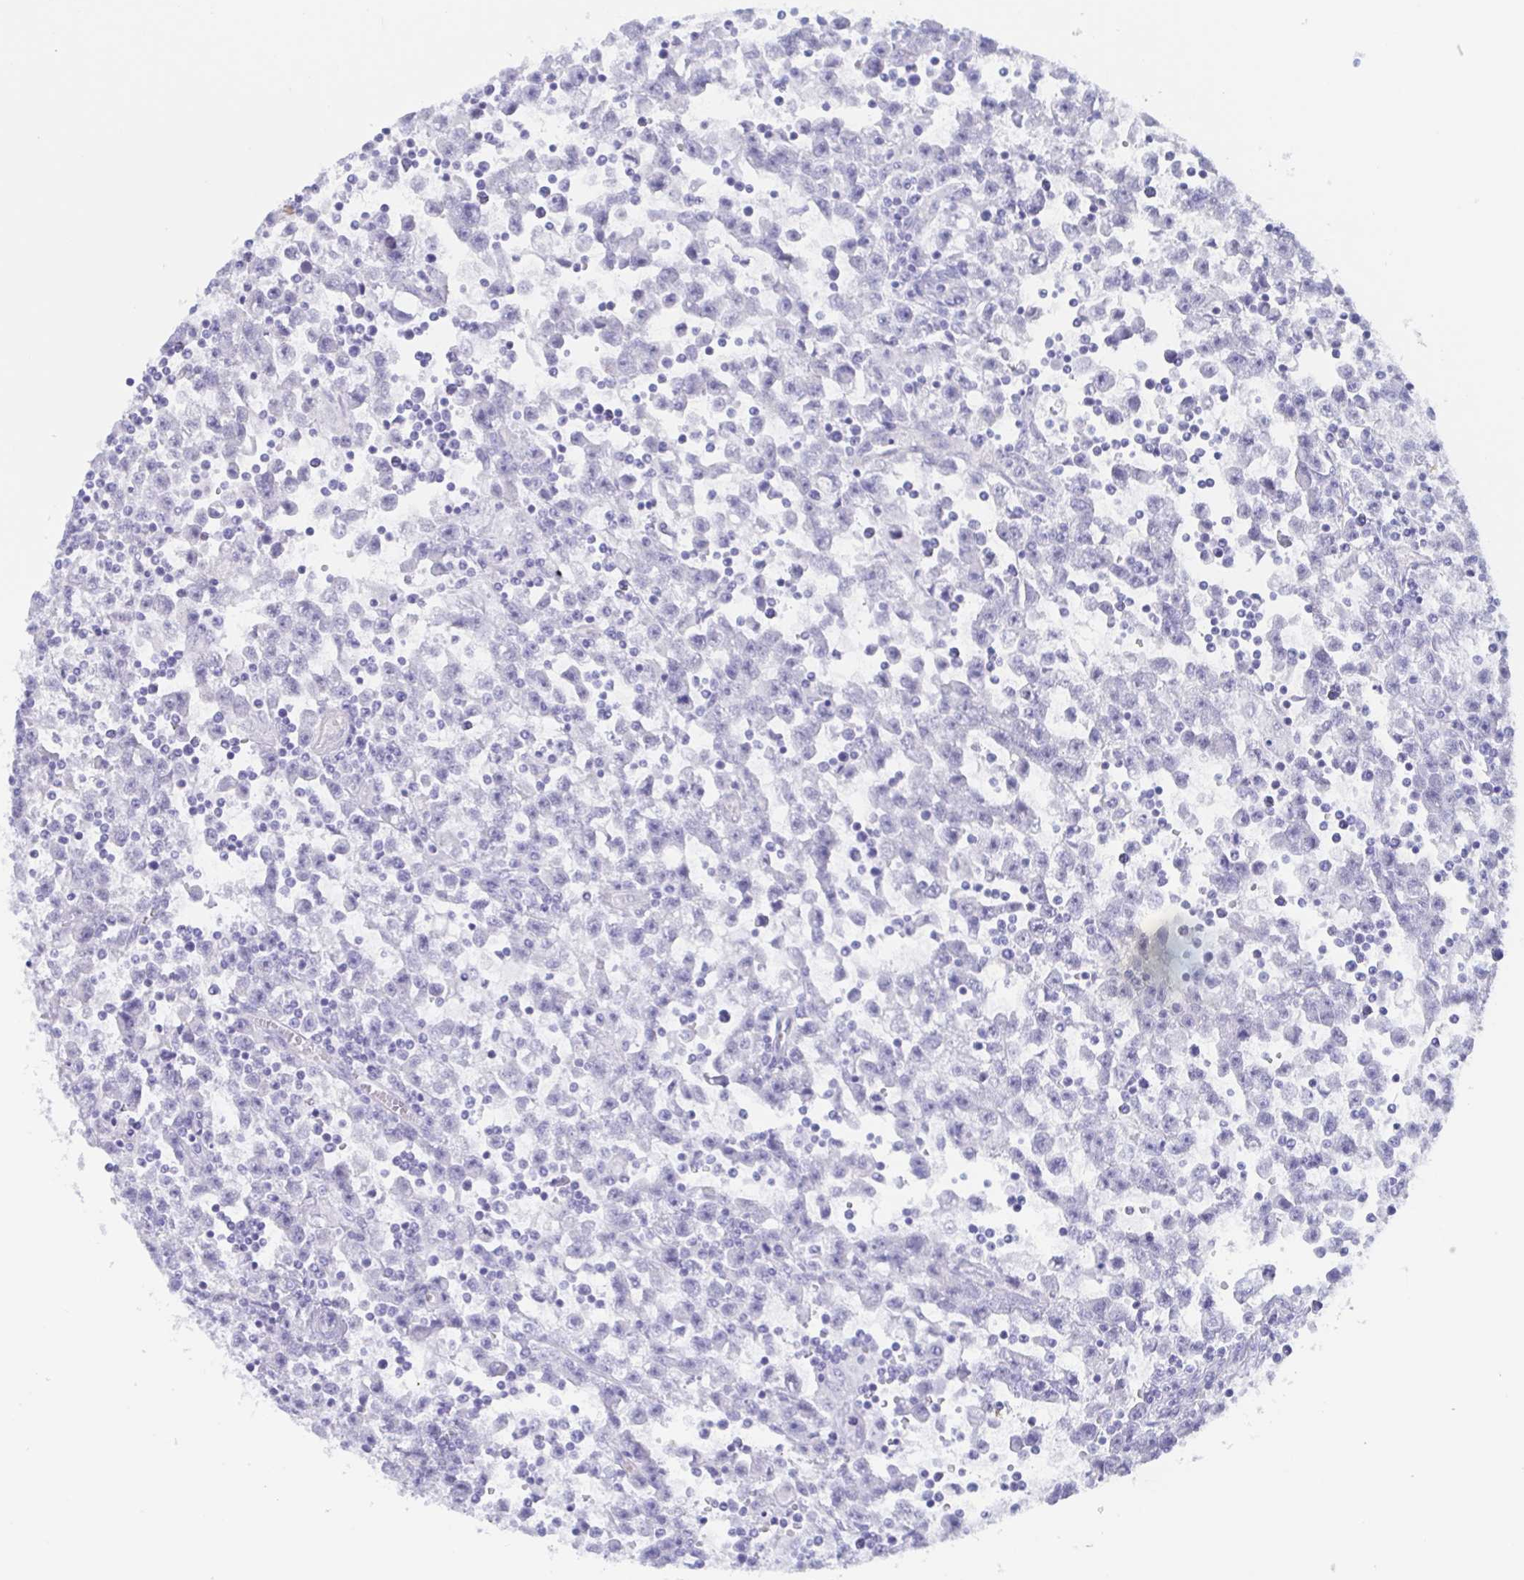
{"staining": {"intensity": "negative", "quantity": "none", "location": "none"}, "tissue": "testis cancer", "cell_type": "Tumor cells", "image_type": "cancer", "snomed": [{"axis": "morphology", "description": "Seminoma, NOS"}, {"axis": "topography", "description": "Testis"}], "caption": "A high-resolution histopathology image shows IHC staining of seminoma (testis), which displays no significant staining in tumor cells.", "gene": "TEX12", "patient": {"sex": "male", "age": 31}}